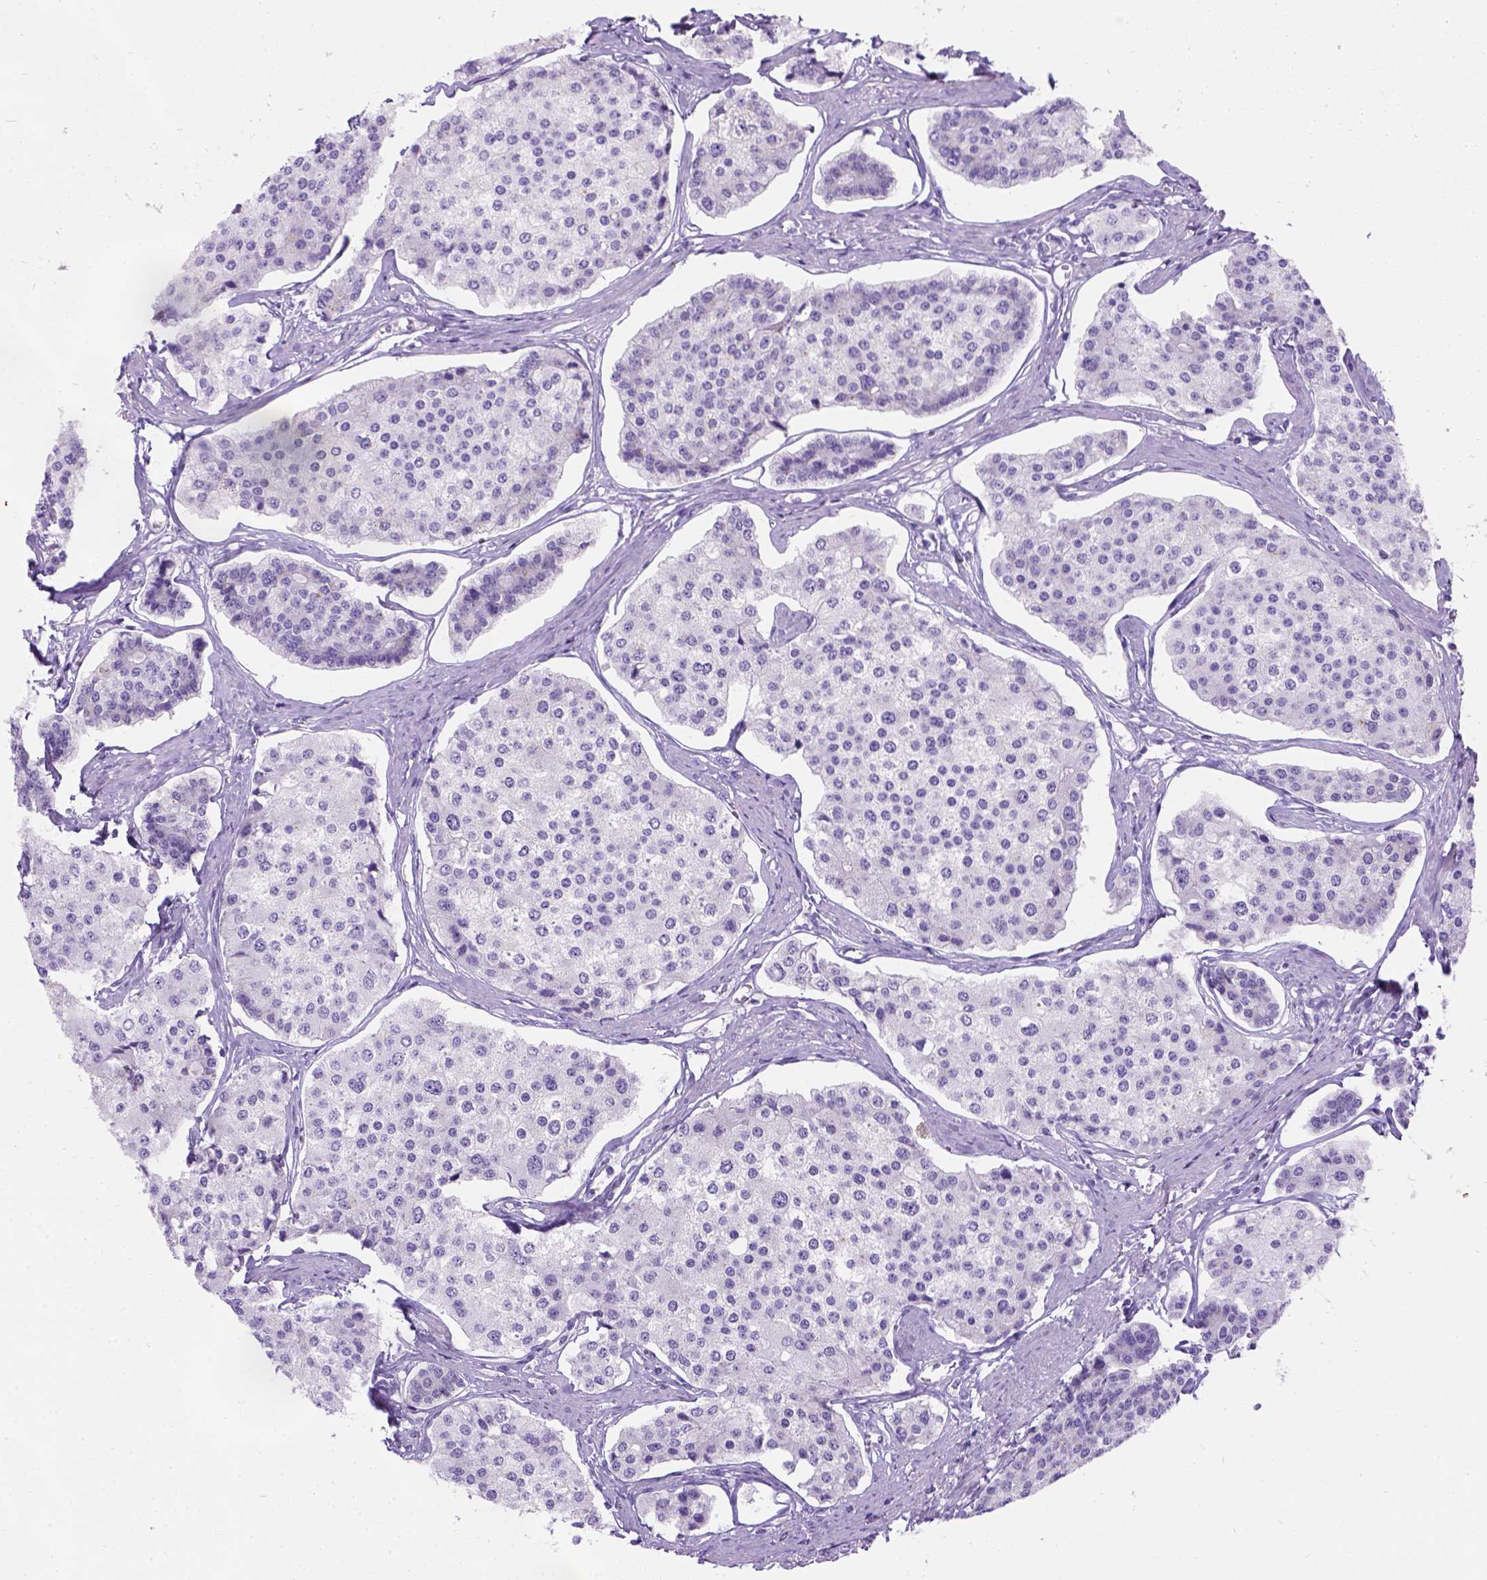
{"staining": {"intensity": "negative", "quantity": "none", "location": "none"}, "tissue": "carcinoid", "cell_type": "Tumor cells", "image_type": "cancer", "snomed": [{"axis": "morphology", "description": "Carcinoid, malignant, NOS"}, {"axis": "topography", "description": "Small intestine"}], "caption": "A micrograph of human carcinoid (malignant) is negative for staining in tumor cells.", "gene": "C7orf57", "patient": {"sex": "female", "age": 65}}